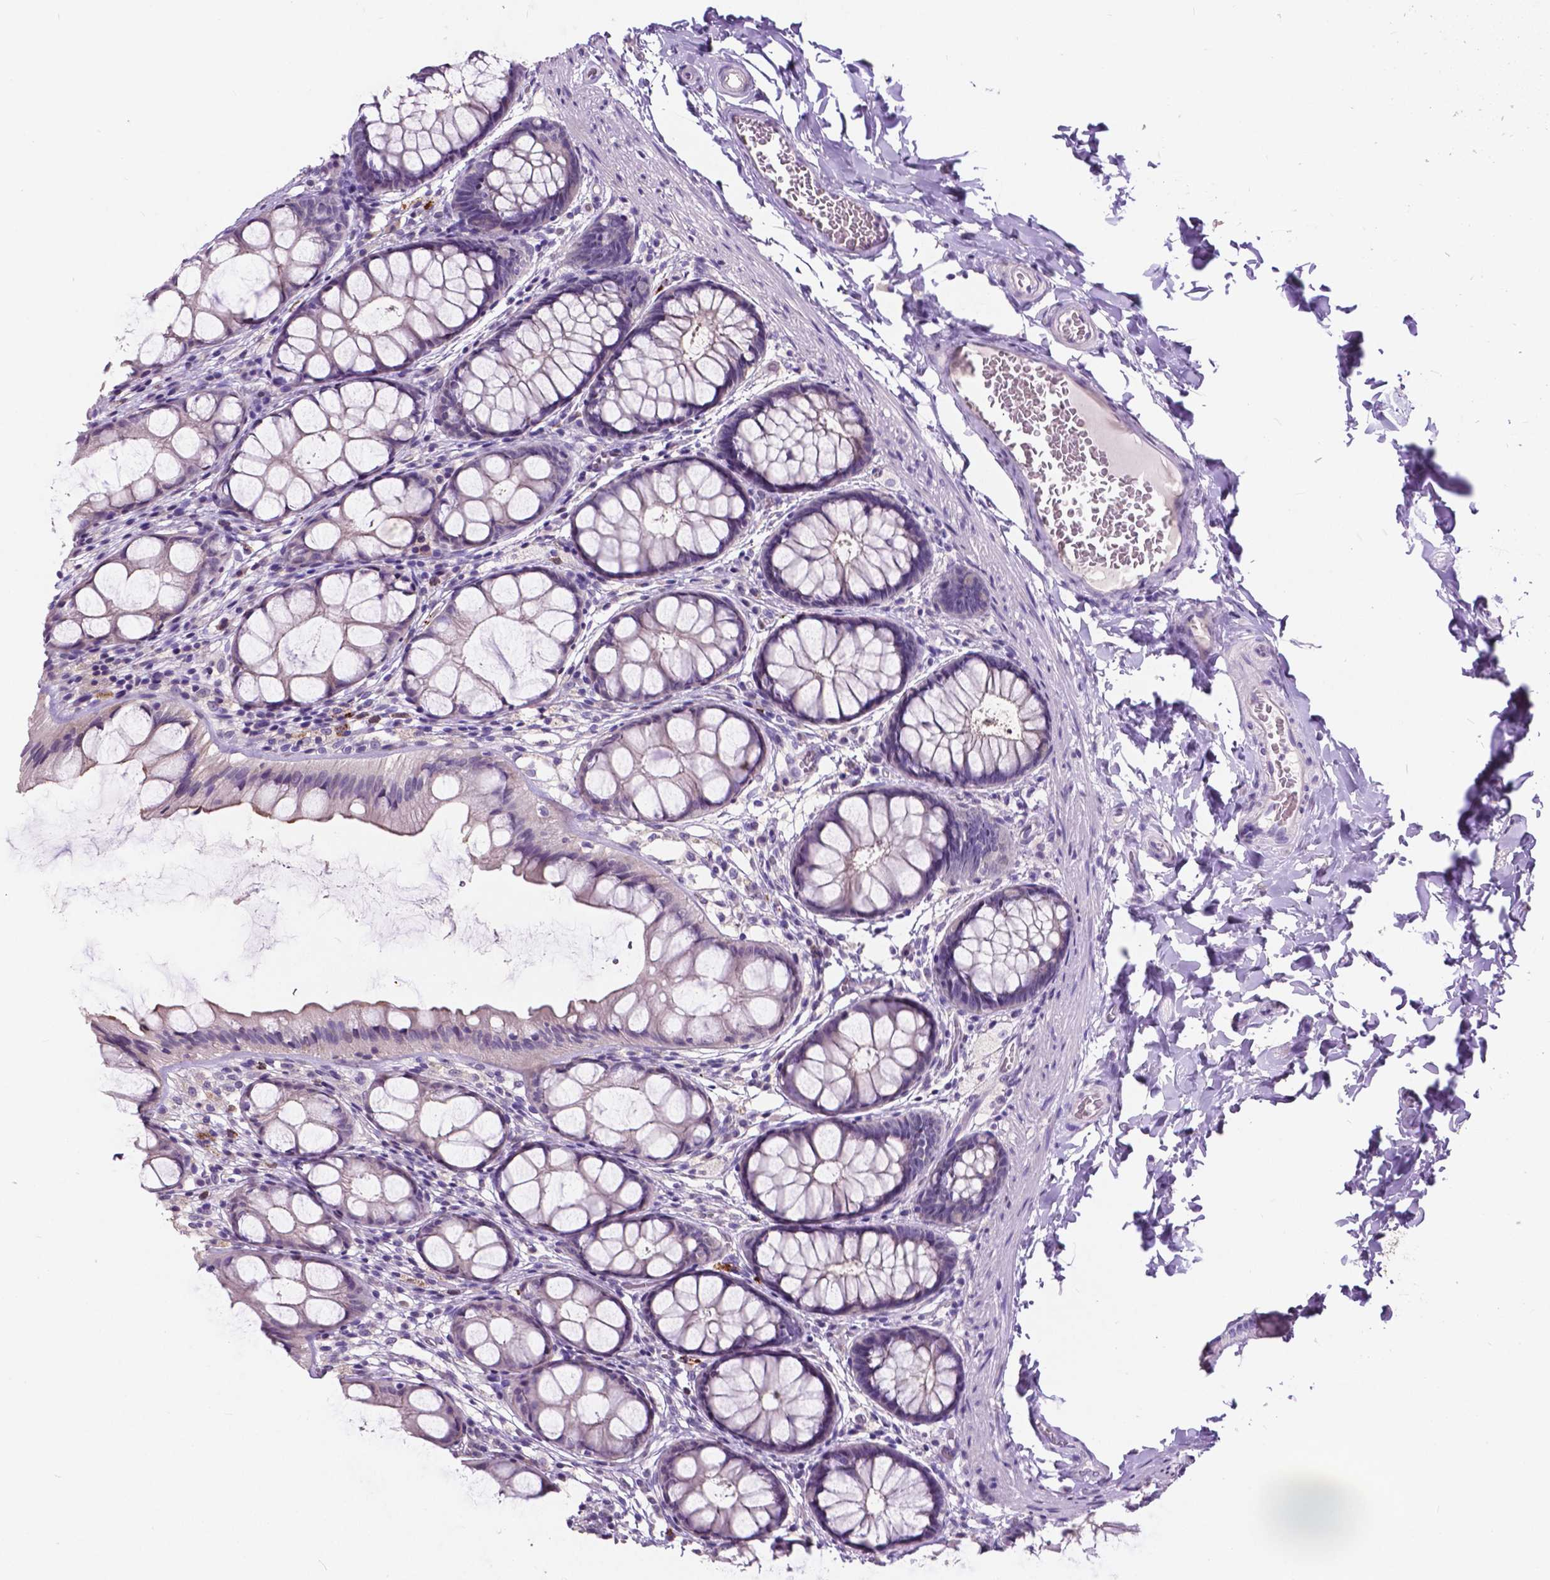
{"staining": {"intensity": "negative", "quantity": "none", "location": "none"}, "tissue": "colon", "cell_type": "Endothelial cells", "image_type": "normal", "snomed": [{"axis": "morphology", "description": "Normal tissue, NOS"}, {"axis": "topography", "description": "Colon"}], "caption": "Protein analysis of benign colon demonstrates no significant positivity in endothelial cells.", "gene": "PLSCR1", "patient": {"sex": "male", "age": 47}}